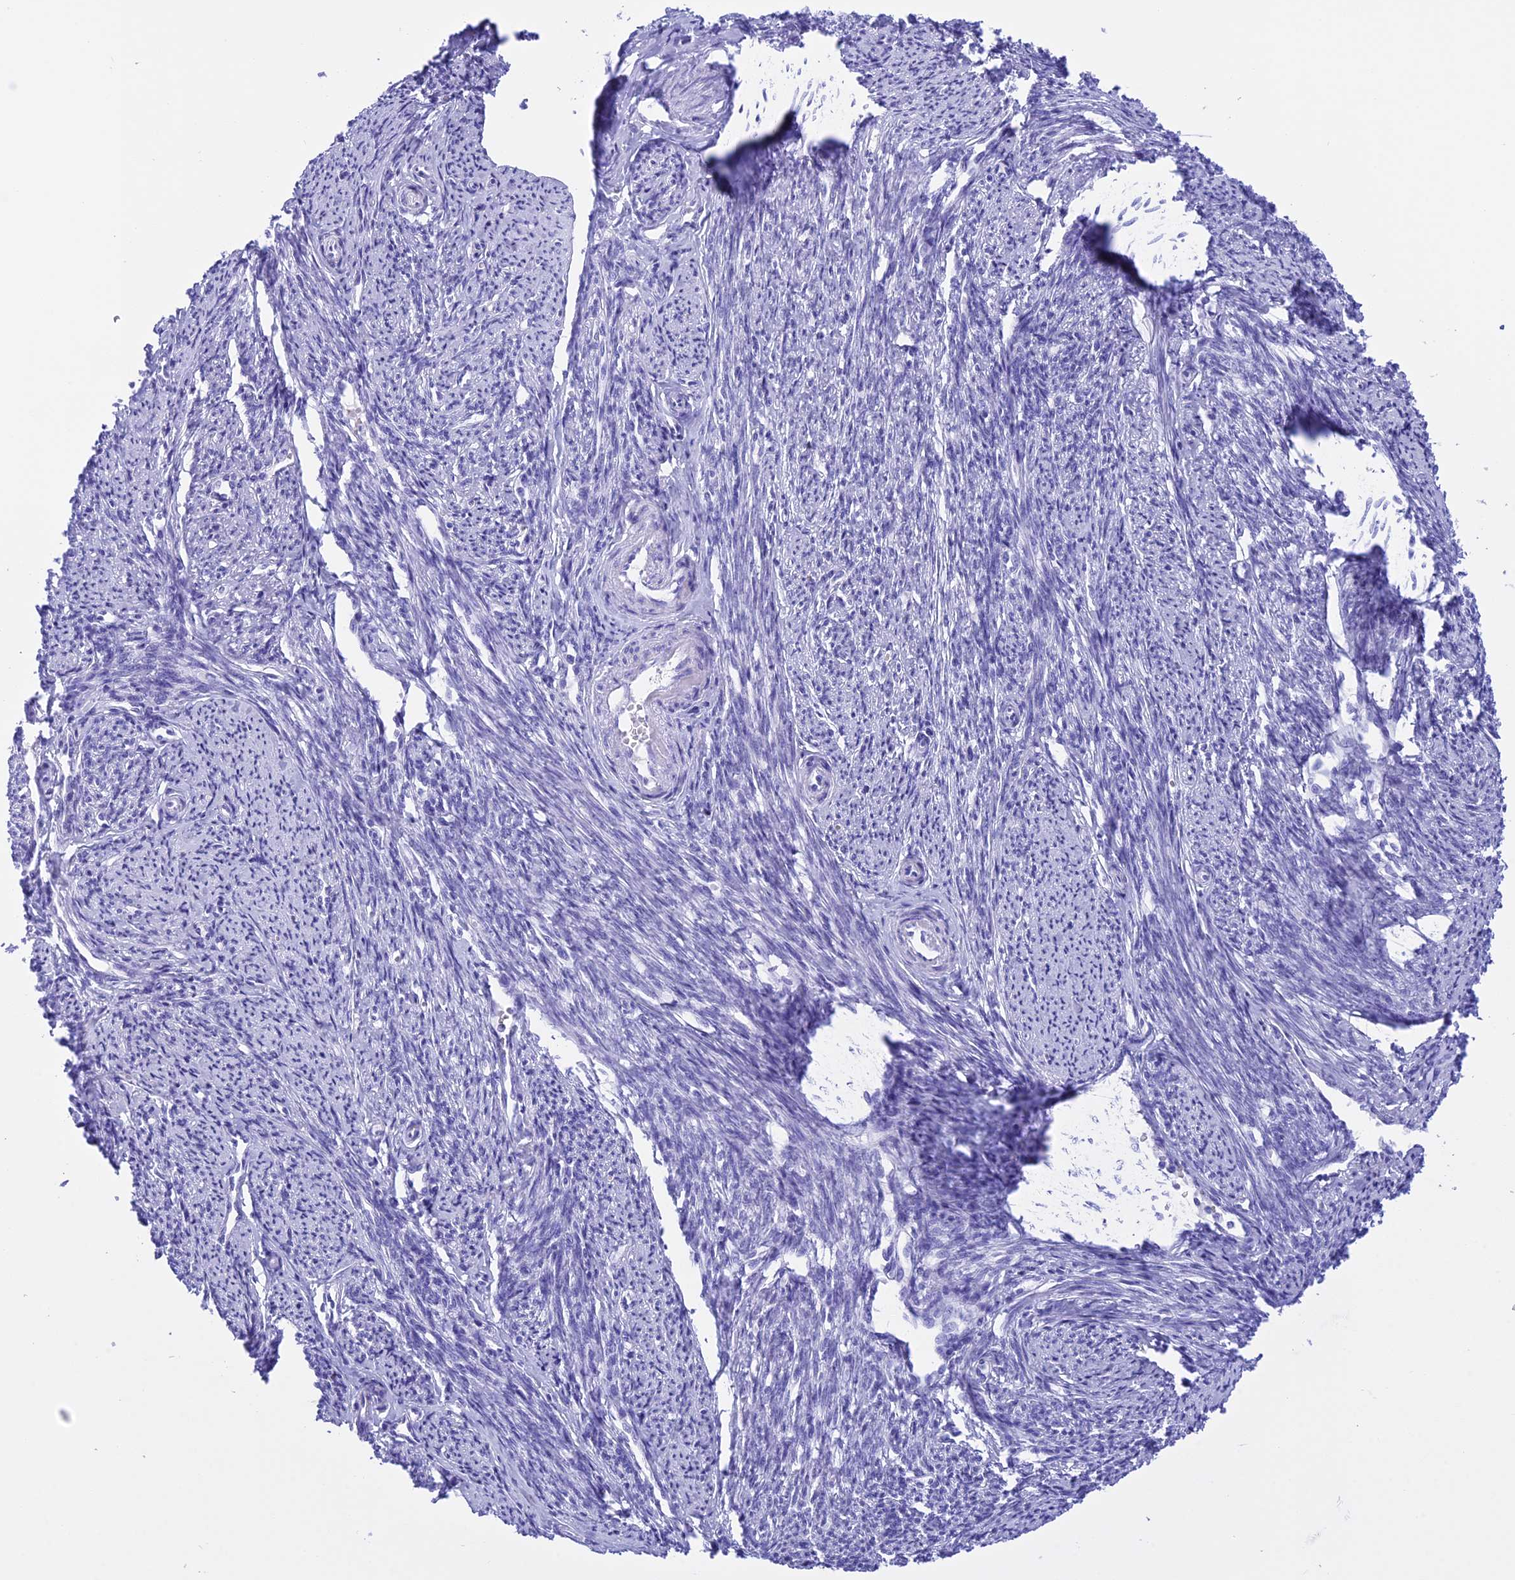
{"staining": {"intensity": "negative", "quantity": "none", "location": "none"}, "tissue": "smooth muscle", "cell_type": "Smooth muscle cells", "image_type": "normal", "snomed": [{"axis": "morphology", "description": "Normal tissue, NOS"}, {"axis": "topography", "description": "Smooth muscle"}, {"axis": "topography", "description": "Uterus"}], "caption": "IHC of normal smooth muscle exhibits no staining in smooth muscle cells.", "gene": "BRI3", "patient": {"sex": "female", "age": 59}}